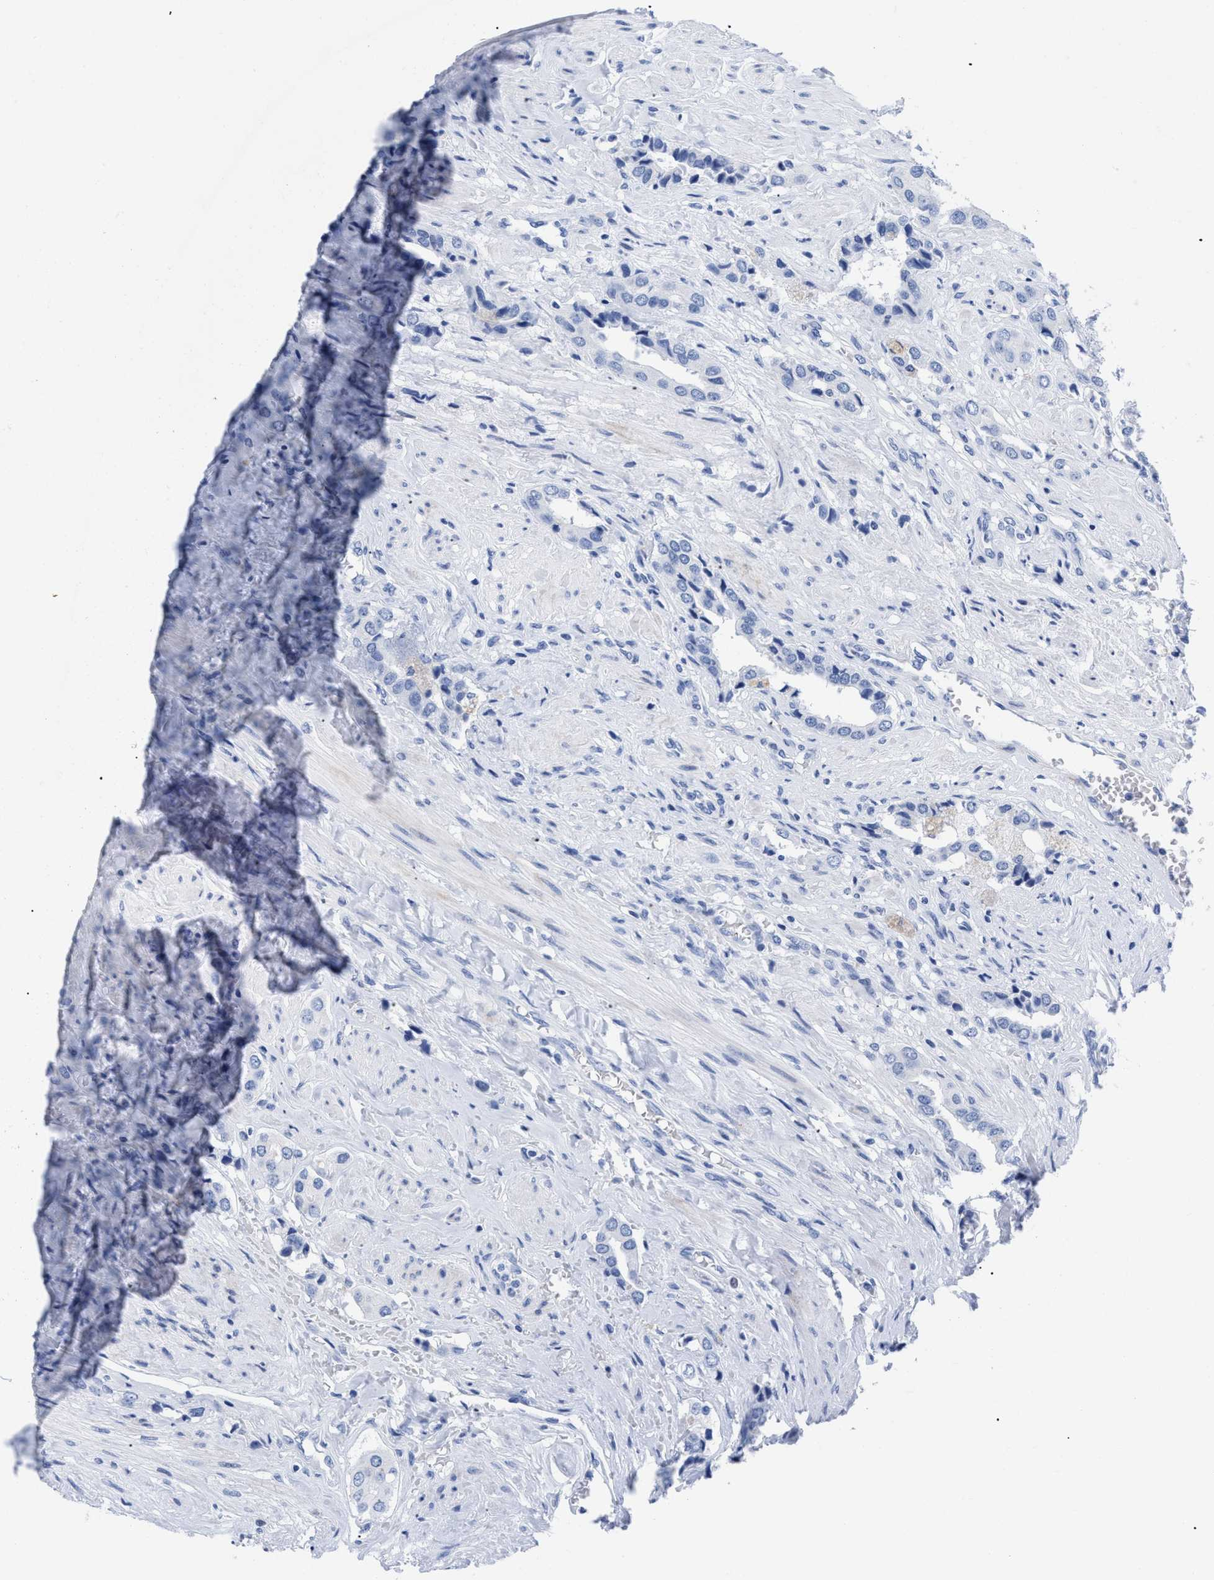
{"staining": {"intensity": "negative", "quantity": "none", "location": "none"}, "tissue": "prostate cancer", "cell_type": "Tumor cells", "image_type": "cancer", "snomed": [{"axis": "morphology", "description": "Adenocarcinoma, High grade"}, {"axis": "topography", "description": "Prostate"}], "caption": "High power microscopy image of an immunohistochemistry (IHC) histopathology image of high-grade adenocarcinoma (prostate), revealing no significant staining in tumor cells.", "gene": "DUSP26", "patient": {"sex": "male", "age": 52}}